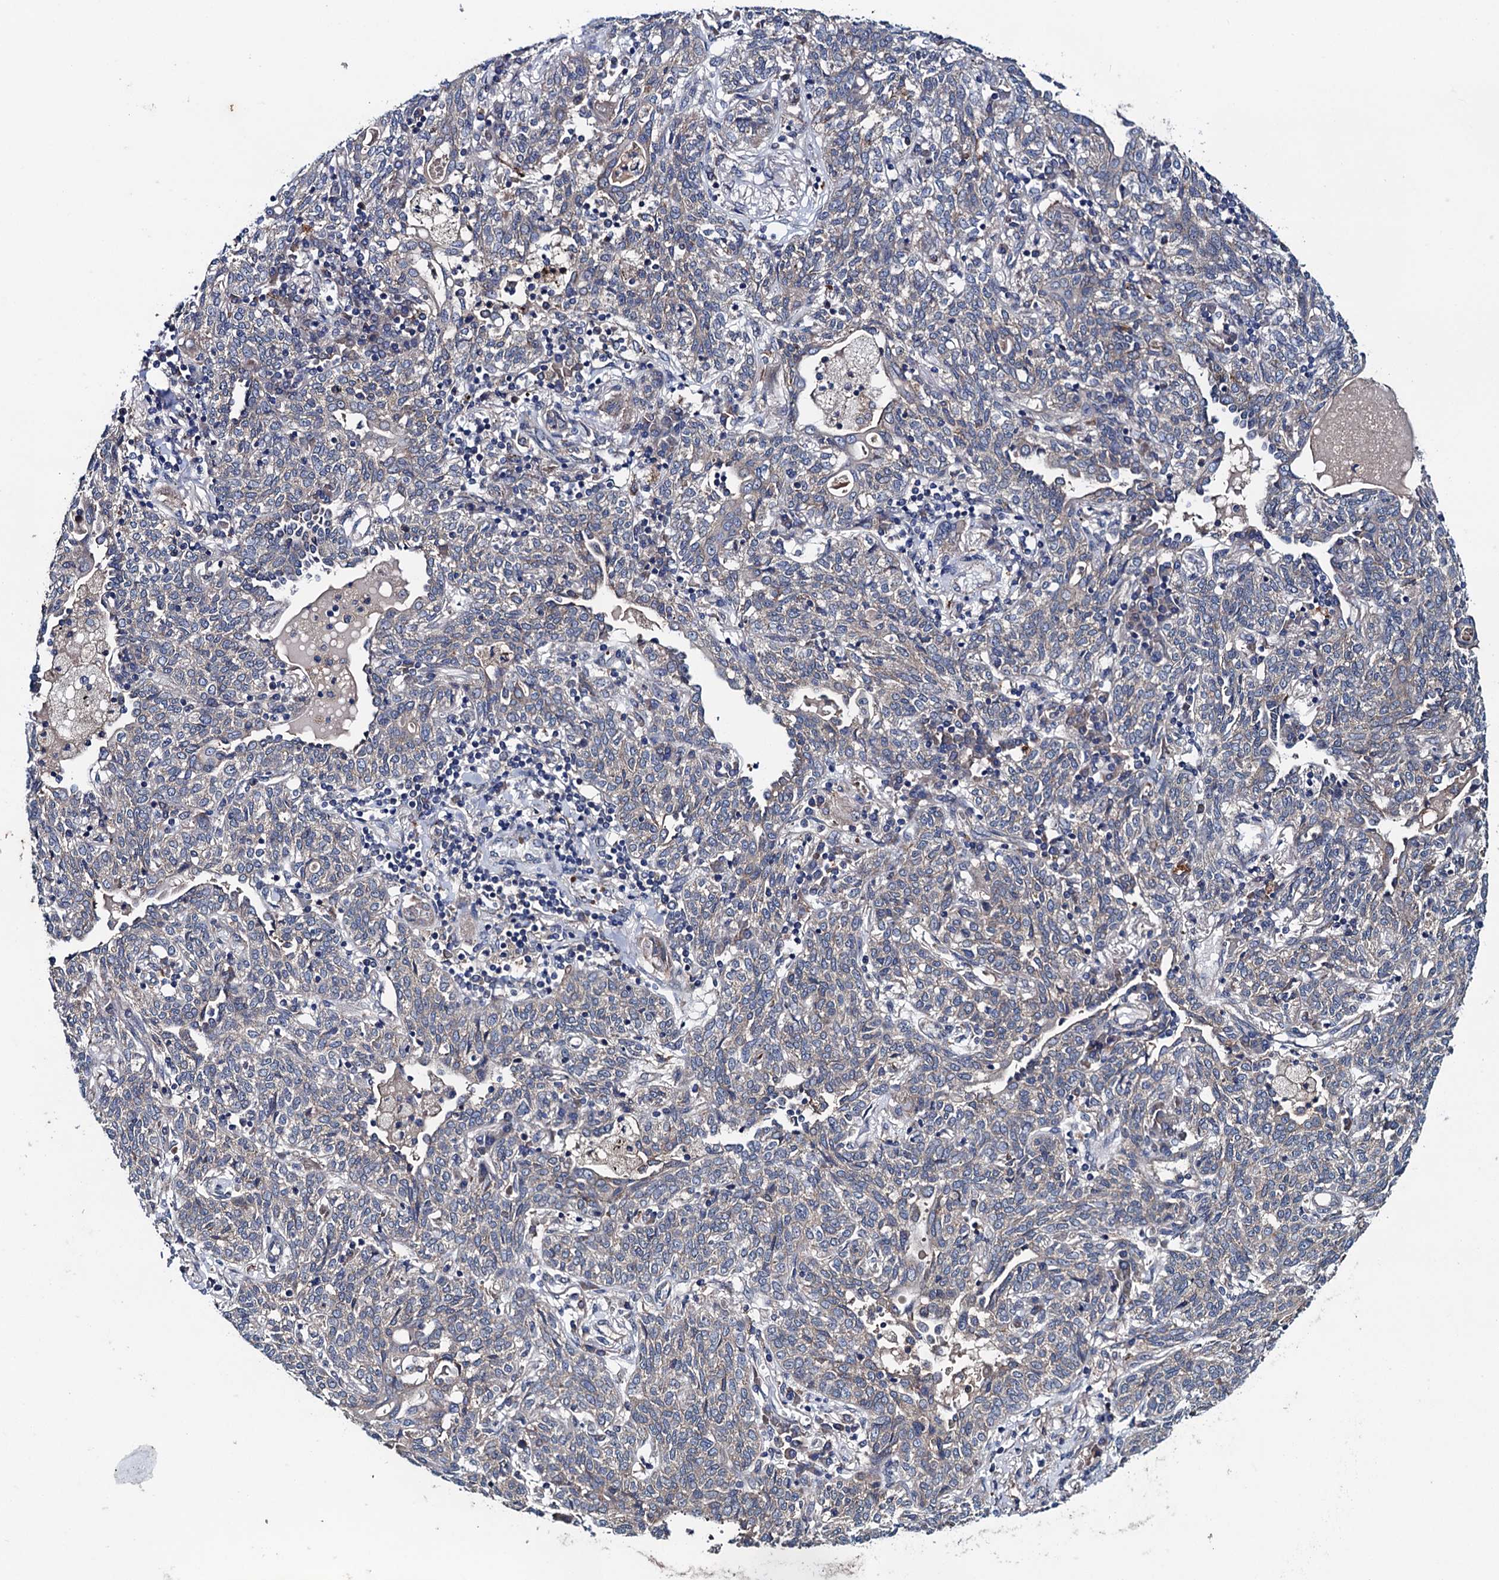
{"staining": {"intensity": "weak", "quantity": "<25%", "location": "cytoplasmic/membranous"}, "tissue": "lung cancer", "cell_type": "Tumor cells", "image_type": "cancer", "snomed": [{"axis": "morphology", "description": "Squamous cell carcinoma, NOS"}, {"axis": "topography", "description": "Lung"}], "caption": "High power microscopy photomicrograph of an IHC histopathology image of lung cancer, revealing no significant positivity in tumor cells.", "gene": "BLTP3B", "patient": {"sex": "female", "age": 70}}